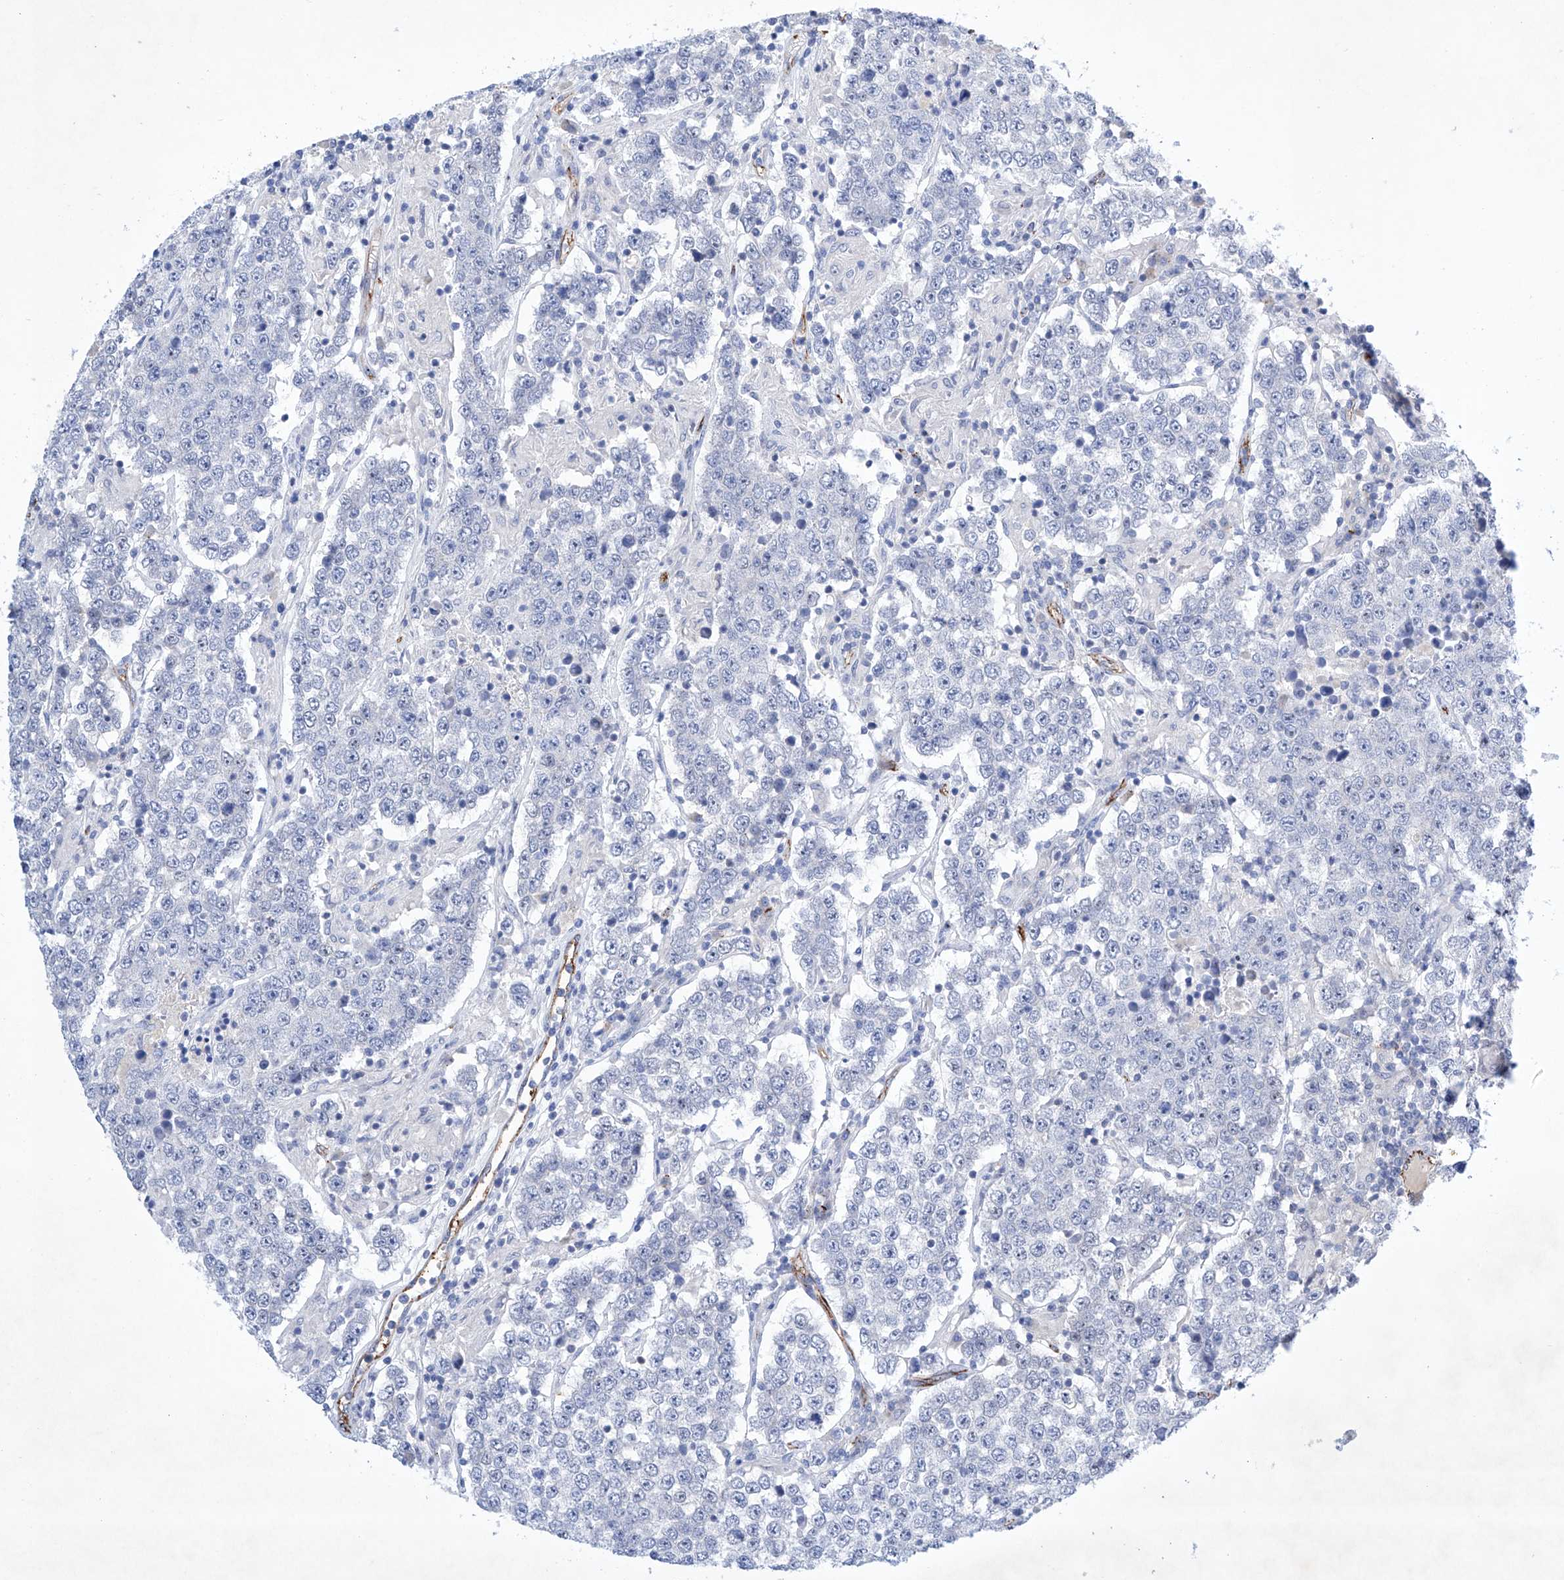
{"staining": {"intensity": "negative", "quantity": "none", "location": "none"}, "tissue": "testis cancer", "cell_type": "Tumor cells", "image_type": "cancer", "snomed": [{"axis": "morphology", "description": "Normal tissue, NOS"}, {"axis": "morphology", "description": "Urothelial carcinoma, High grade"}, {"axis": "morphology", "description": "Seminoma, NOS"}, {"axis": "morphology", "description": "Carcinoma, Embryonal, NOS"}, {"axis": "topography", "description": "Urinary bladder"}, {"axis": "topography", "description": "Testis"}], "caption": "Protein analysis of embryonal carcinoma (testis) reveals no significant staining in tumor cells.", "gene": "ETV7", "patient": {"sex": "male", "age": 41}}